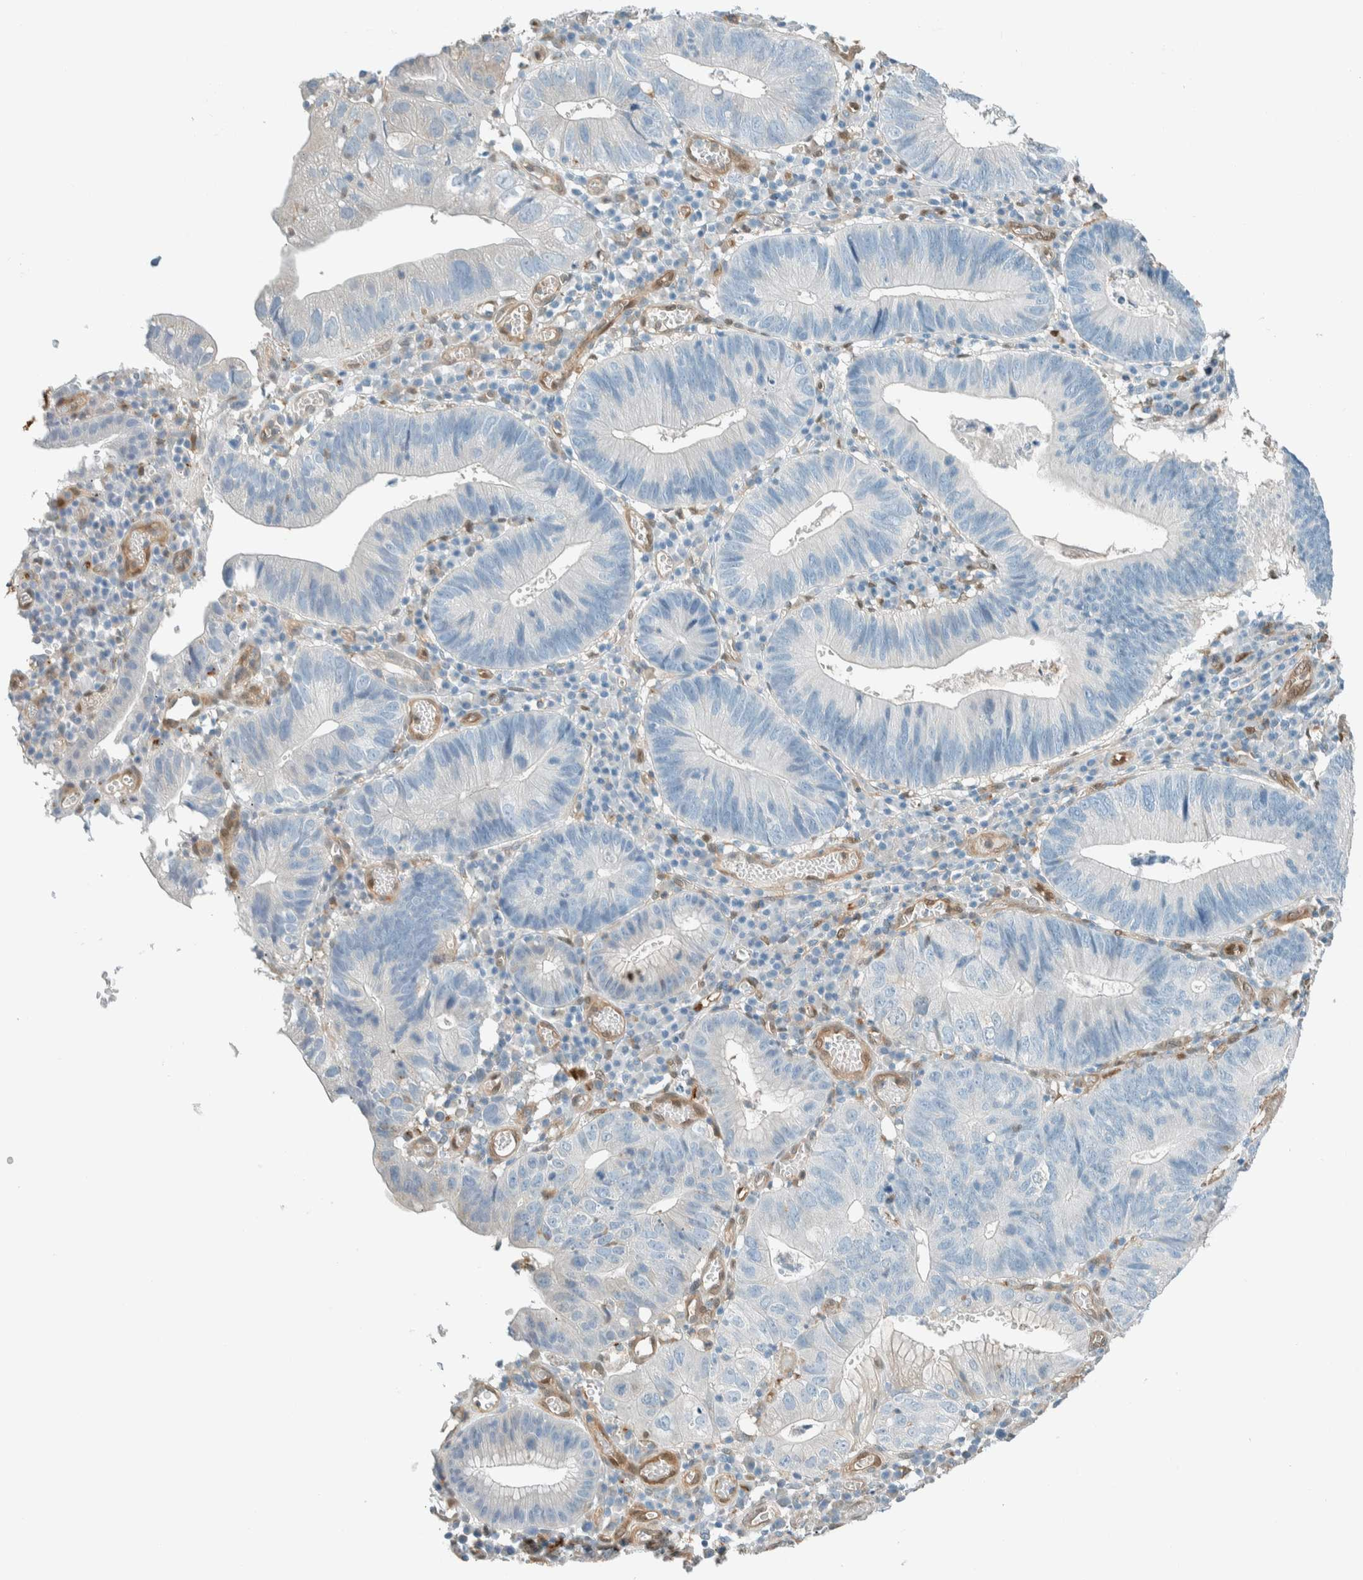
{"staining": {"intensity": "negative", "quantity": "none", "location": "none"}, "tissue": "stomach cancer", "cell_type": "Tumor cells", "image_type": "cancer", "snomed": [{"axis": "morphology", "description": "Adenocarcinoma, NOS"}, {"axis": "topography", "description": "Stomach"}], "caption": "This image is of stomach adenocarcinoma stained with immunohistochemistry (IHC) to label a protein in brown with the nuclei are counter-stained blue. There is no staining in tumor cells.", "gene": "NXN", "patient": {"sex": "male", "age": 59}}